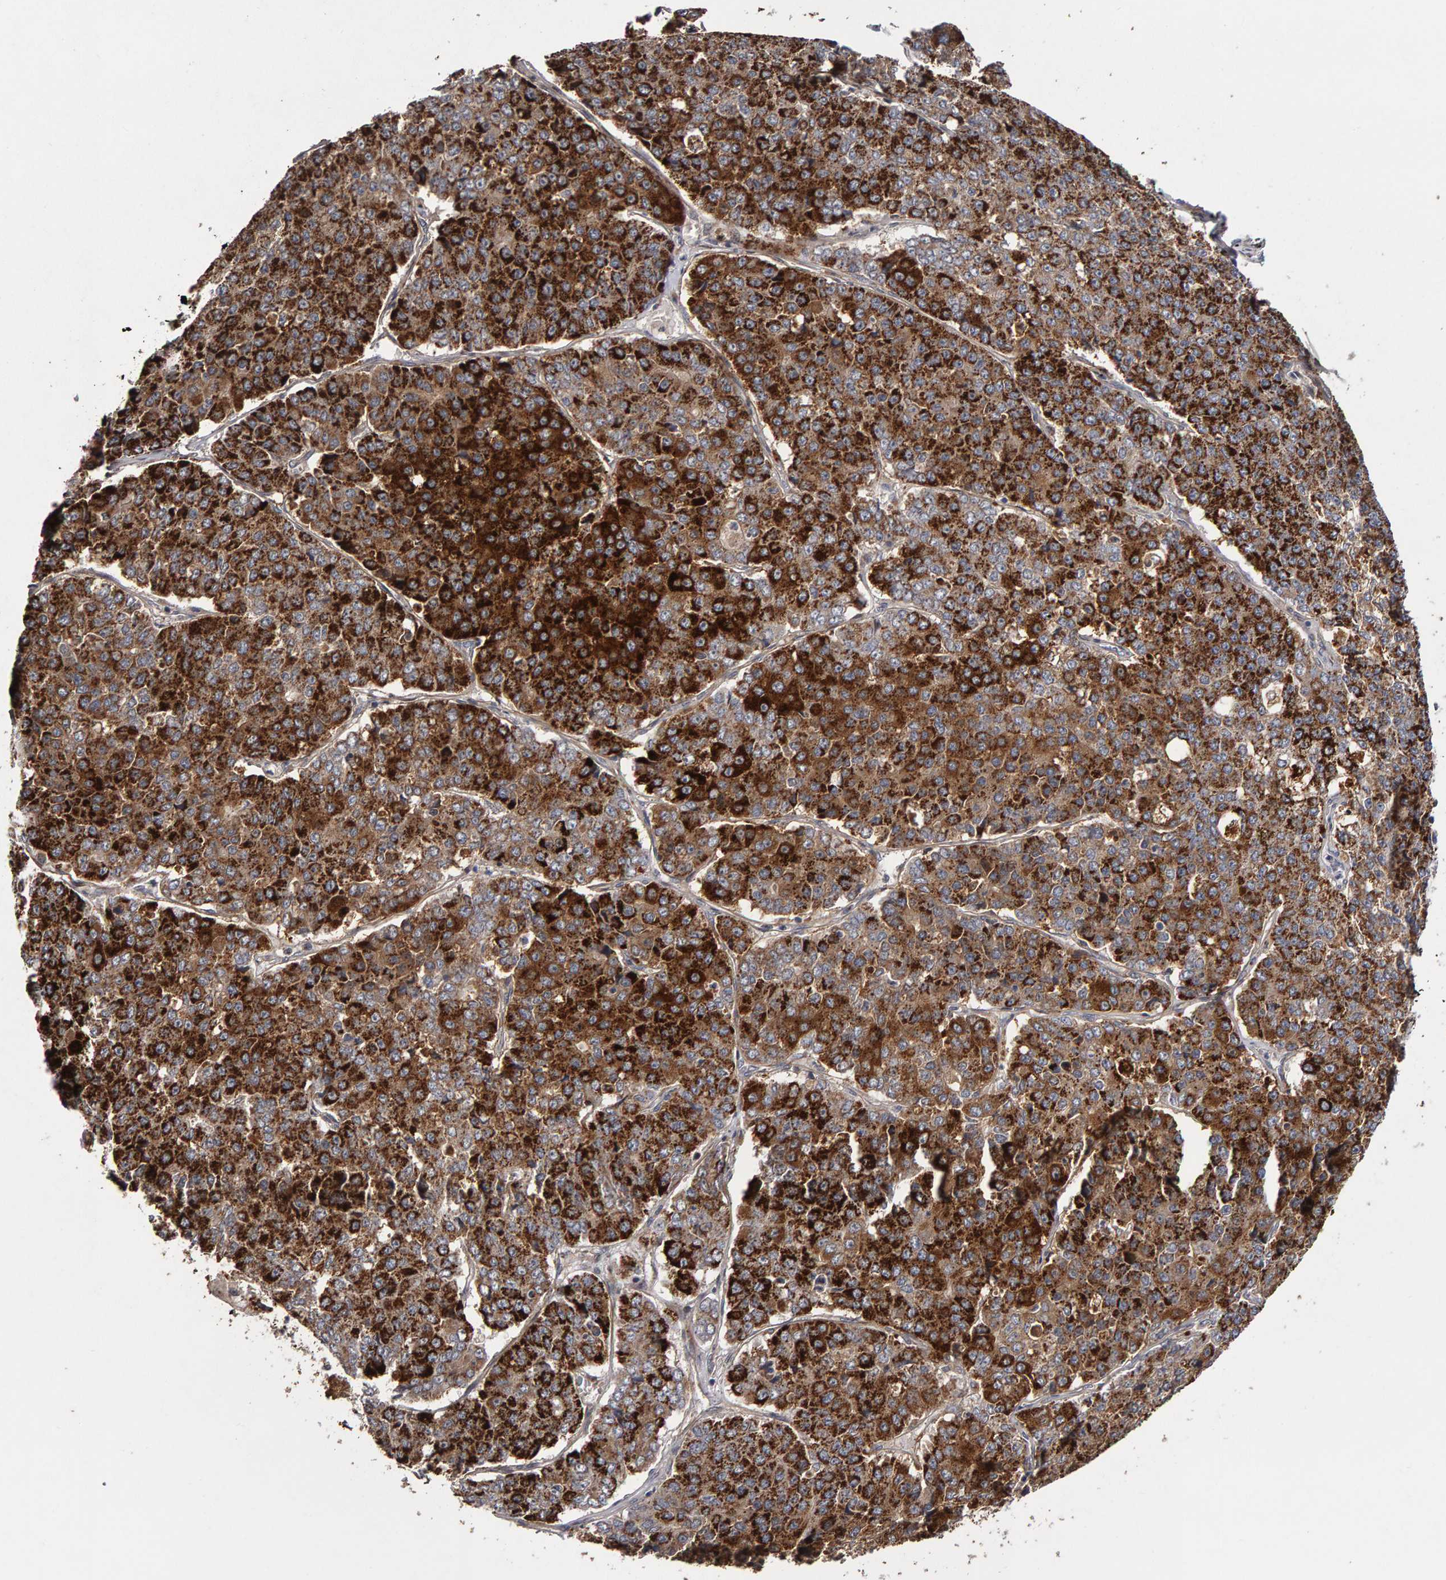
{"staining": {"intensity": "strong", "quantity": ">75%", "location": "cytoplasmic/membranous"}, "tissue": "pancreatic cancer", "cell_type": "Tumor cells", "image_type": "cancer", "snomed": [{"axis": "morphology", "description": "Adenocarcinoma, NOS"}, {"axis": "topography", "description": "Pancreas"}], "caption": "Immunohistochemistry image of neoplastic tissue: pancreatic cancer stained using immunohistochemistry (IHC) exhibits high levels of strong protein expression localized specifically in the cytoplasmic/membranous of tumor cells, appearing as a cytoplasmic/membranous brown color.", "gene": "CANT1", "patient": {"sex": "male", "age": 50}}